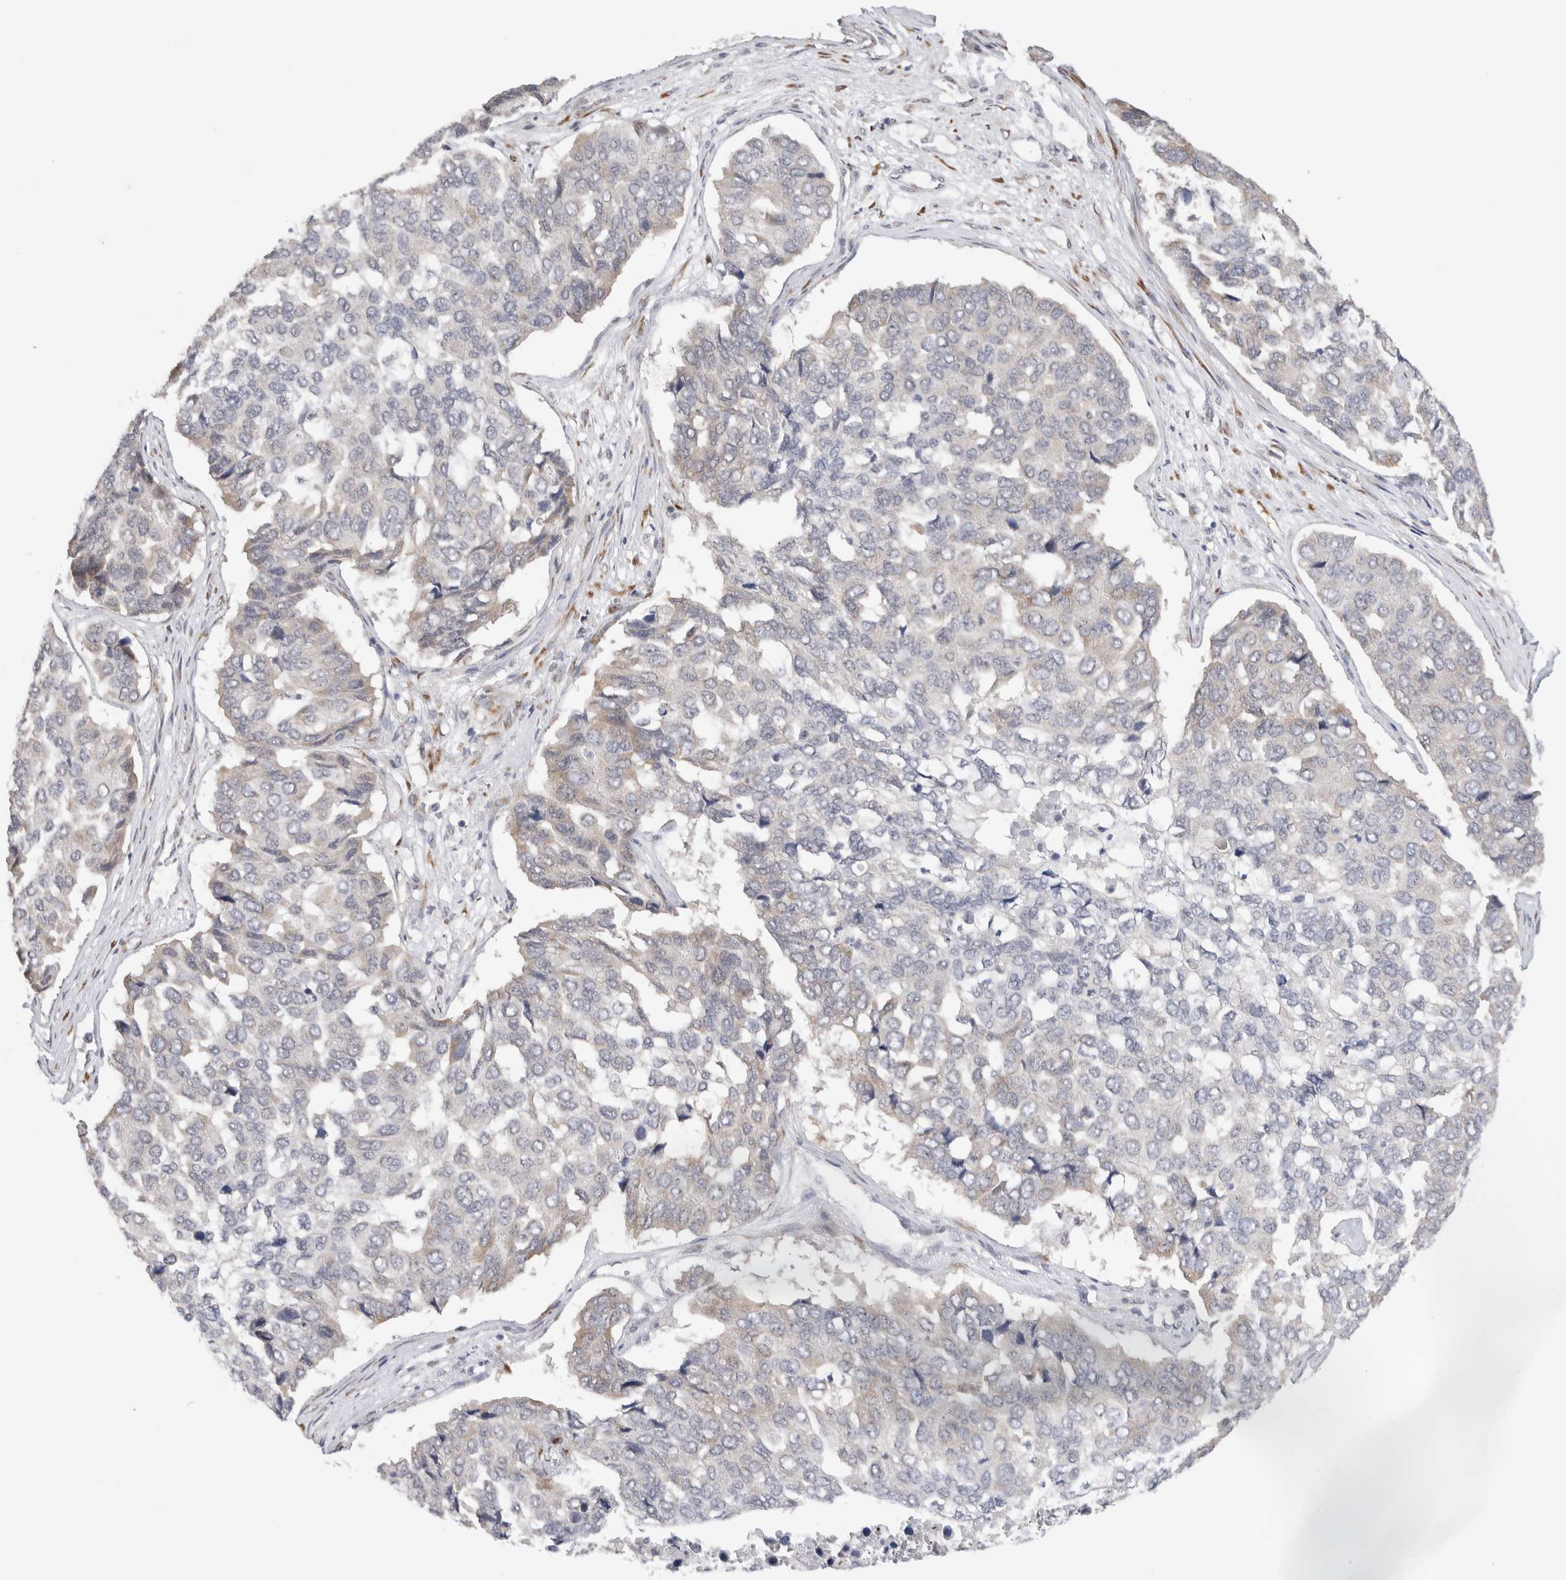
{"staining": {"intensity": "weak", "quantity": "<25%", "location": "cytoplasmic/membranous"}, "tissue": "pancreatic cancer", "cell_type": "Tumor cells", "image_type": "cancer", "snomed": [{"axis": "morphology", "description": "Adenocarcinoma, NOS"}, {"axis": "topography", "description": "Pancreas"}], "caption": "IHC micrograph of neoplastic tissue: pancreatic adenocarcinoma stained with DAB (3,3'-diaminobenzidine) demonstrates no significant protein positivity in tumor cells.", "gene": "HDLBP", "patient": {"sex": "male", "age": 50}}